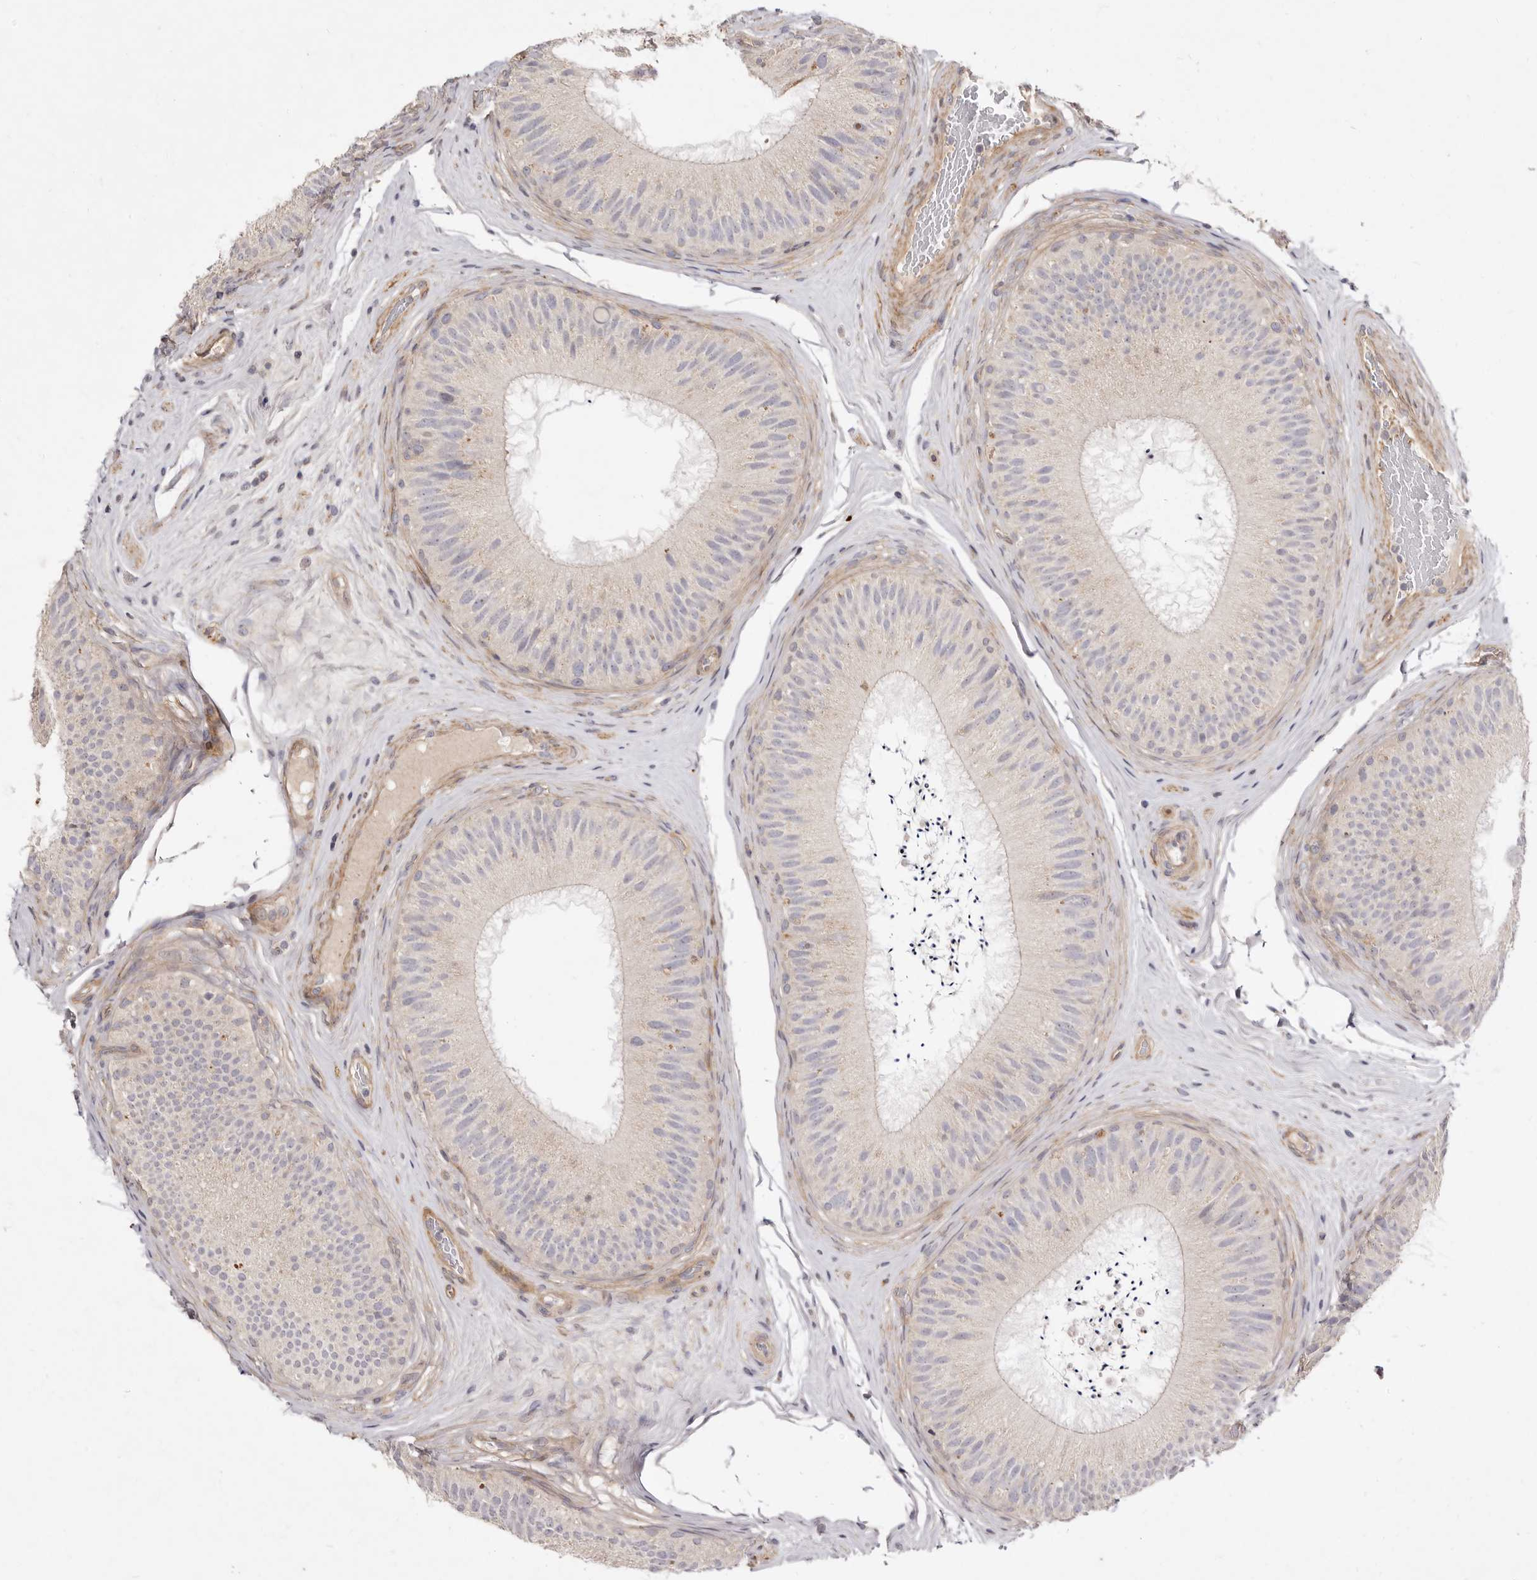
{"staining": {"intensity": "moderate", "quantity": "<25%", "location": "cytoplasmic/membranous"}, "tissue": "epididymis", "cell_type": "Glandular cells", "image_type": "normal", "snomed": [{"axis": "morphology", "description": "Normal tissue, NOS"}, {"axis": "topography", "description": "Epididymis"}], "caption": "A micrograph of epididymis stained for a protein displays moderate cytoplasmic/membranous brown staining in glandular cells. (Stains: DAB in brown, nuclei in blue, Microscopy: brightfield microscopy at high magnification).", "gene": "ADAMTS9", "patient": {"sex": "male", "age": 45}}